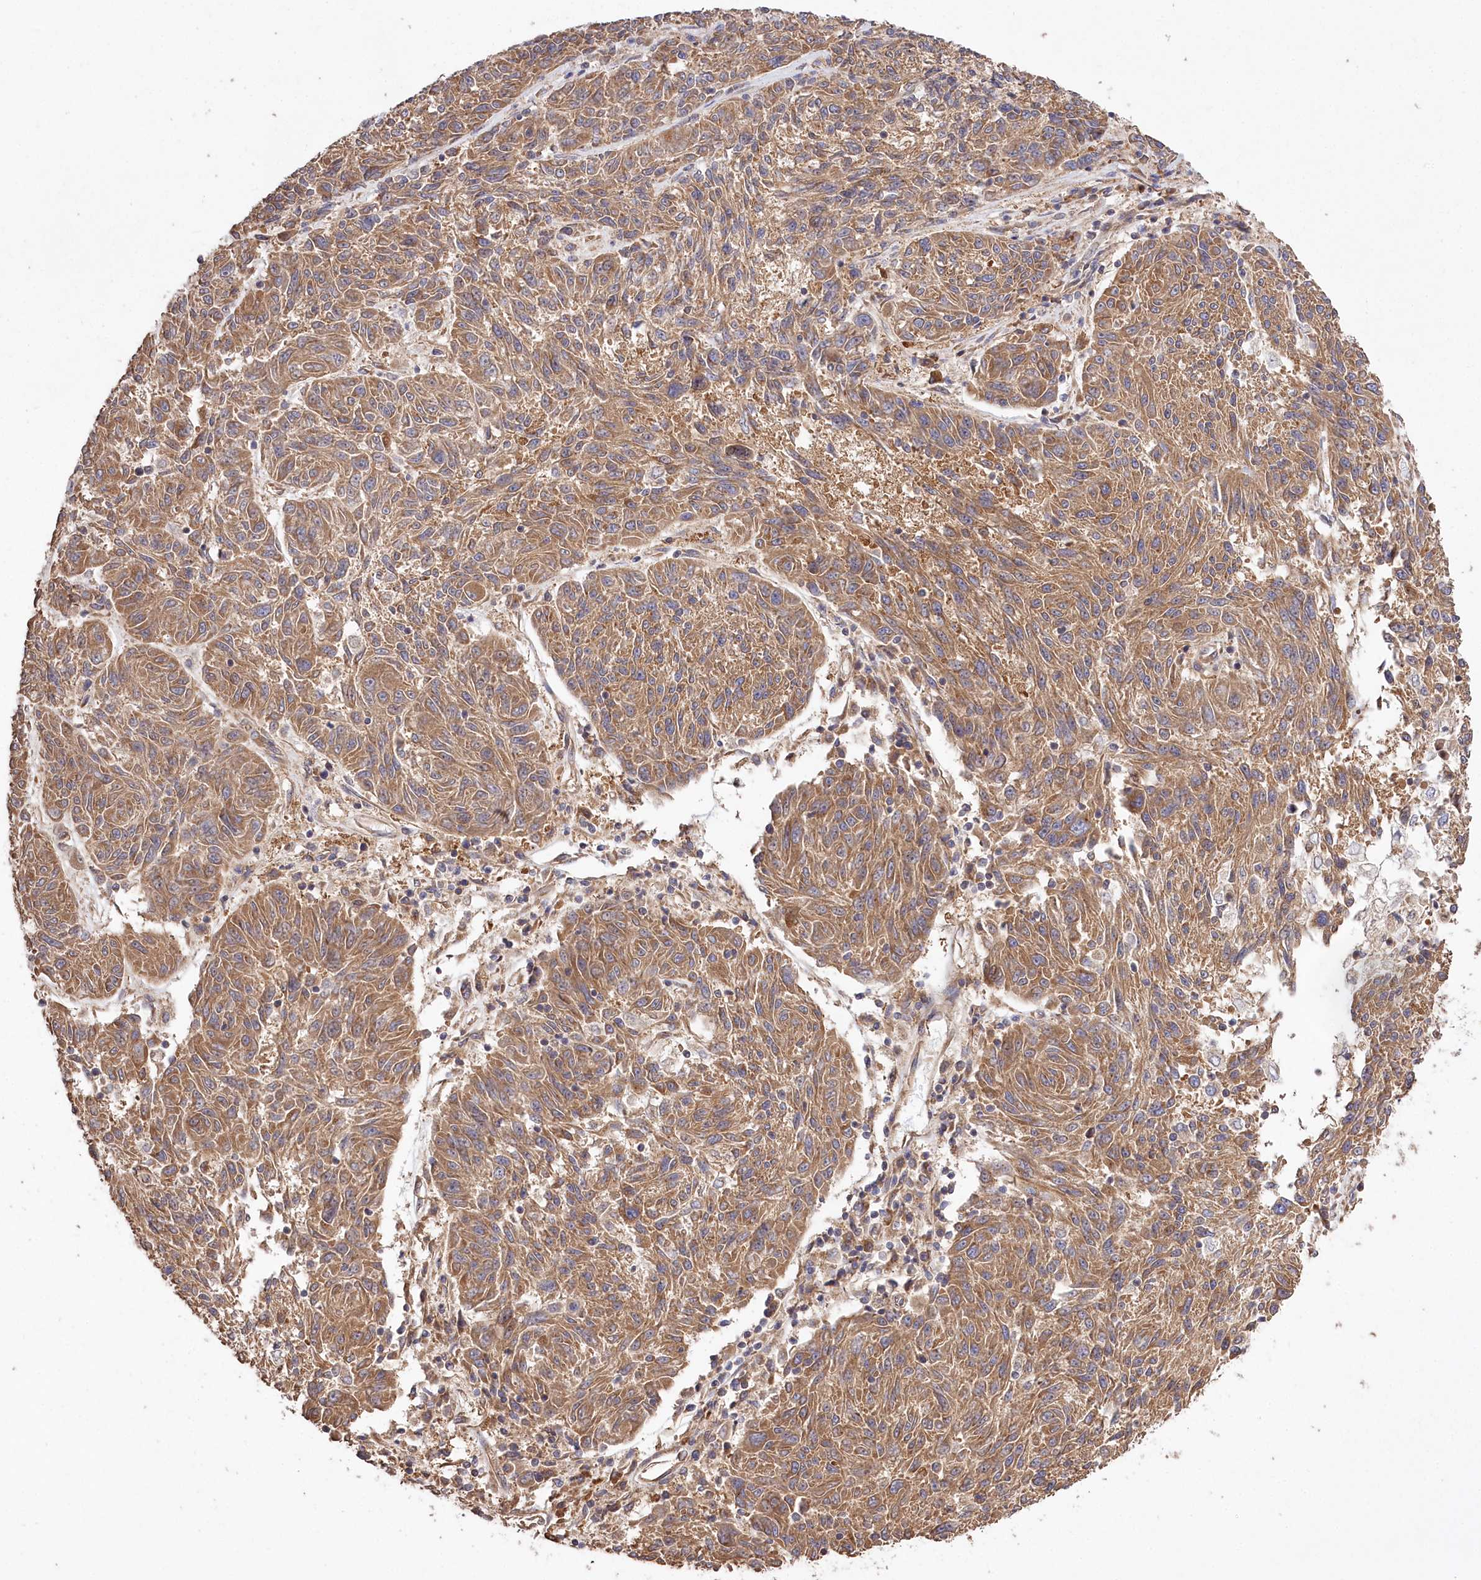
{"staining": {"intensity": "moderate", "quantity": ">75%", "location": "cytoplasmic/membranous"}, "tissue": "melanoma", "cell_type": "Tumor cells", "image_type": "cancer", "snomed": [{"axis": "morphology", "description": "Malignant melanoma, NOS"}, {"axis": "topography", "description": "Skin"}], "caption": "Immunohistochemistry (DAB (3,3'-diaminobenzidine)) staining of melanoma shows moderate cytoplasmic/membranous protein staining in about >75% of tumor cells.", "gene": "PRSS53", "patient": {"sex": "male", "age": 53}}